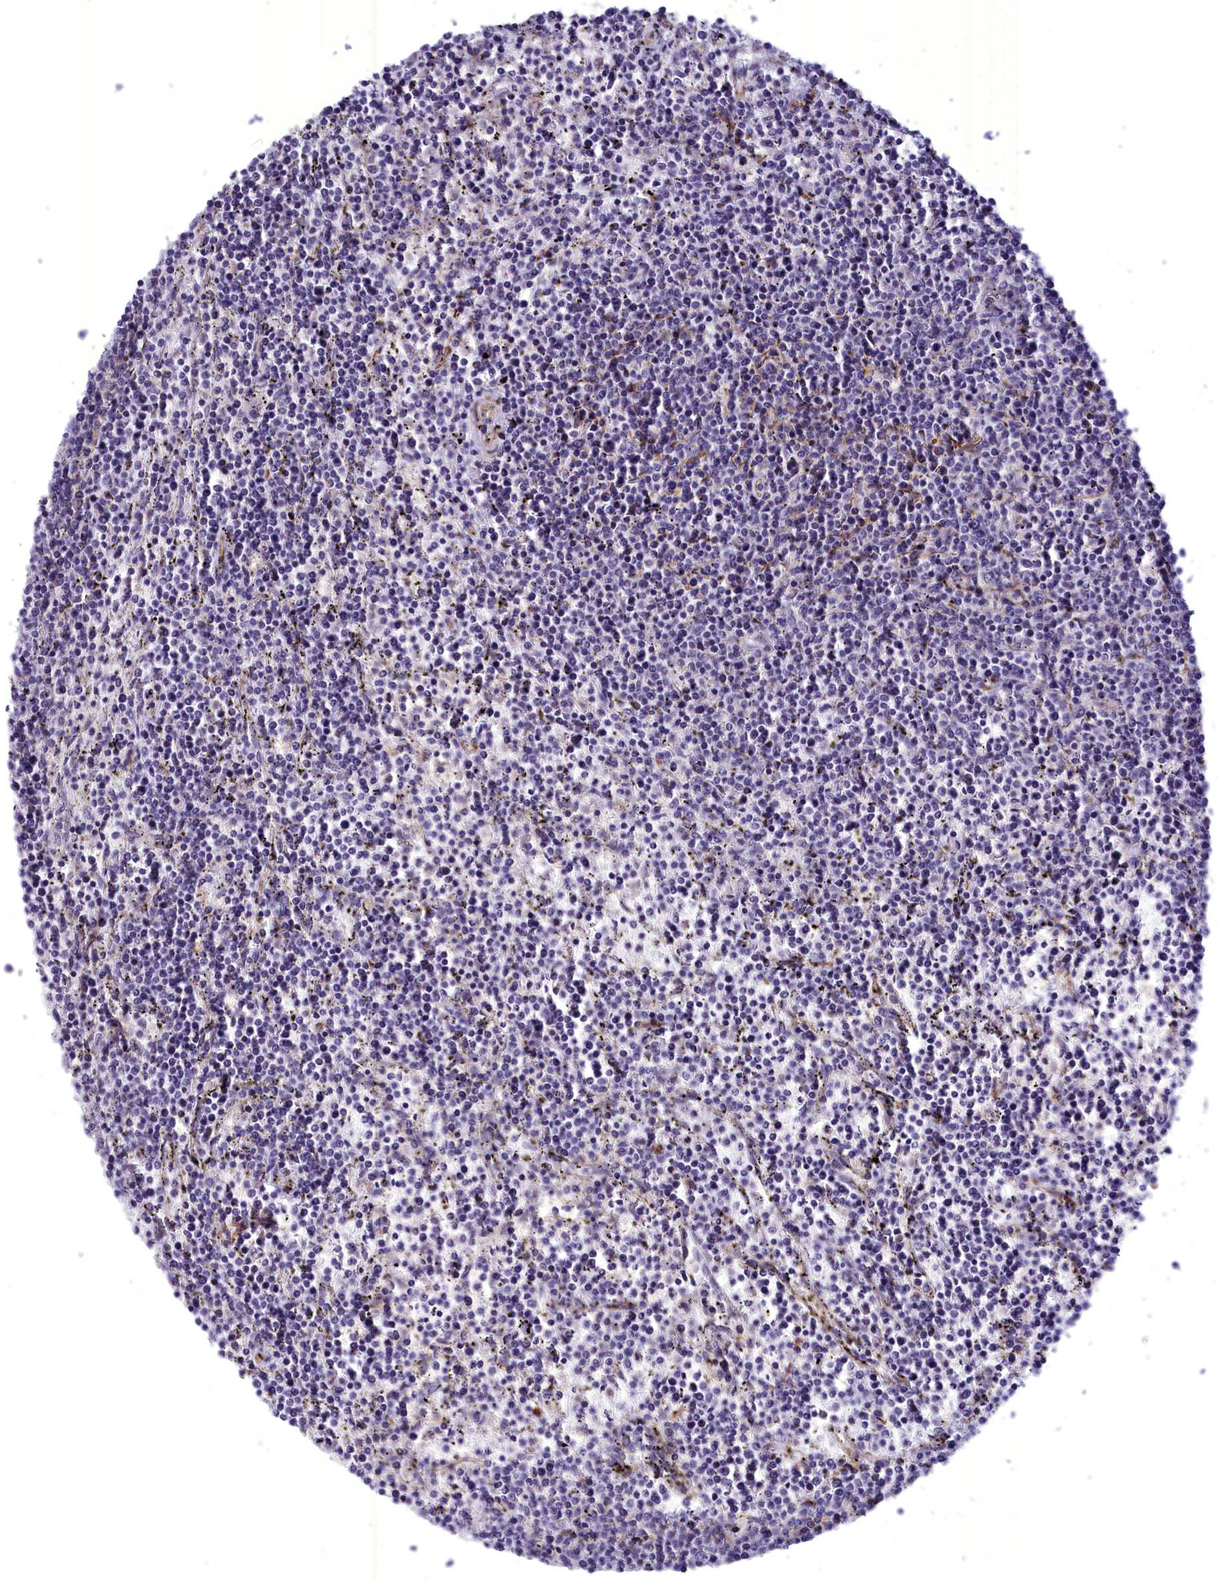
{"staining": {"intensity": "negative", "quantity": "none", "location": "none"}, "tissue": "lymphoma", "cell_type": "Tumor cells", "image_type": "cancer", "snomed": [{"axis": "morphology", "description": "Malignant lymphoma, non-Hodgkin's type, Low grade"}, {"axis": "topography", "description": "Spleen"}], "caption": "A photomicrograph of human lymphoma is negative for staining in tumor cells.", "gene": "FAM149B1", "patient": {"sex": "female", "age": 50}}